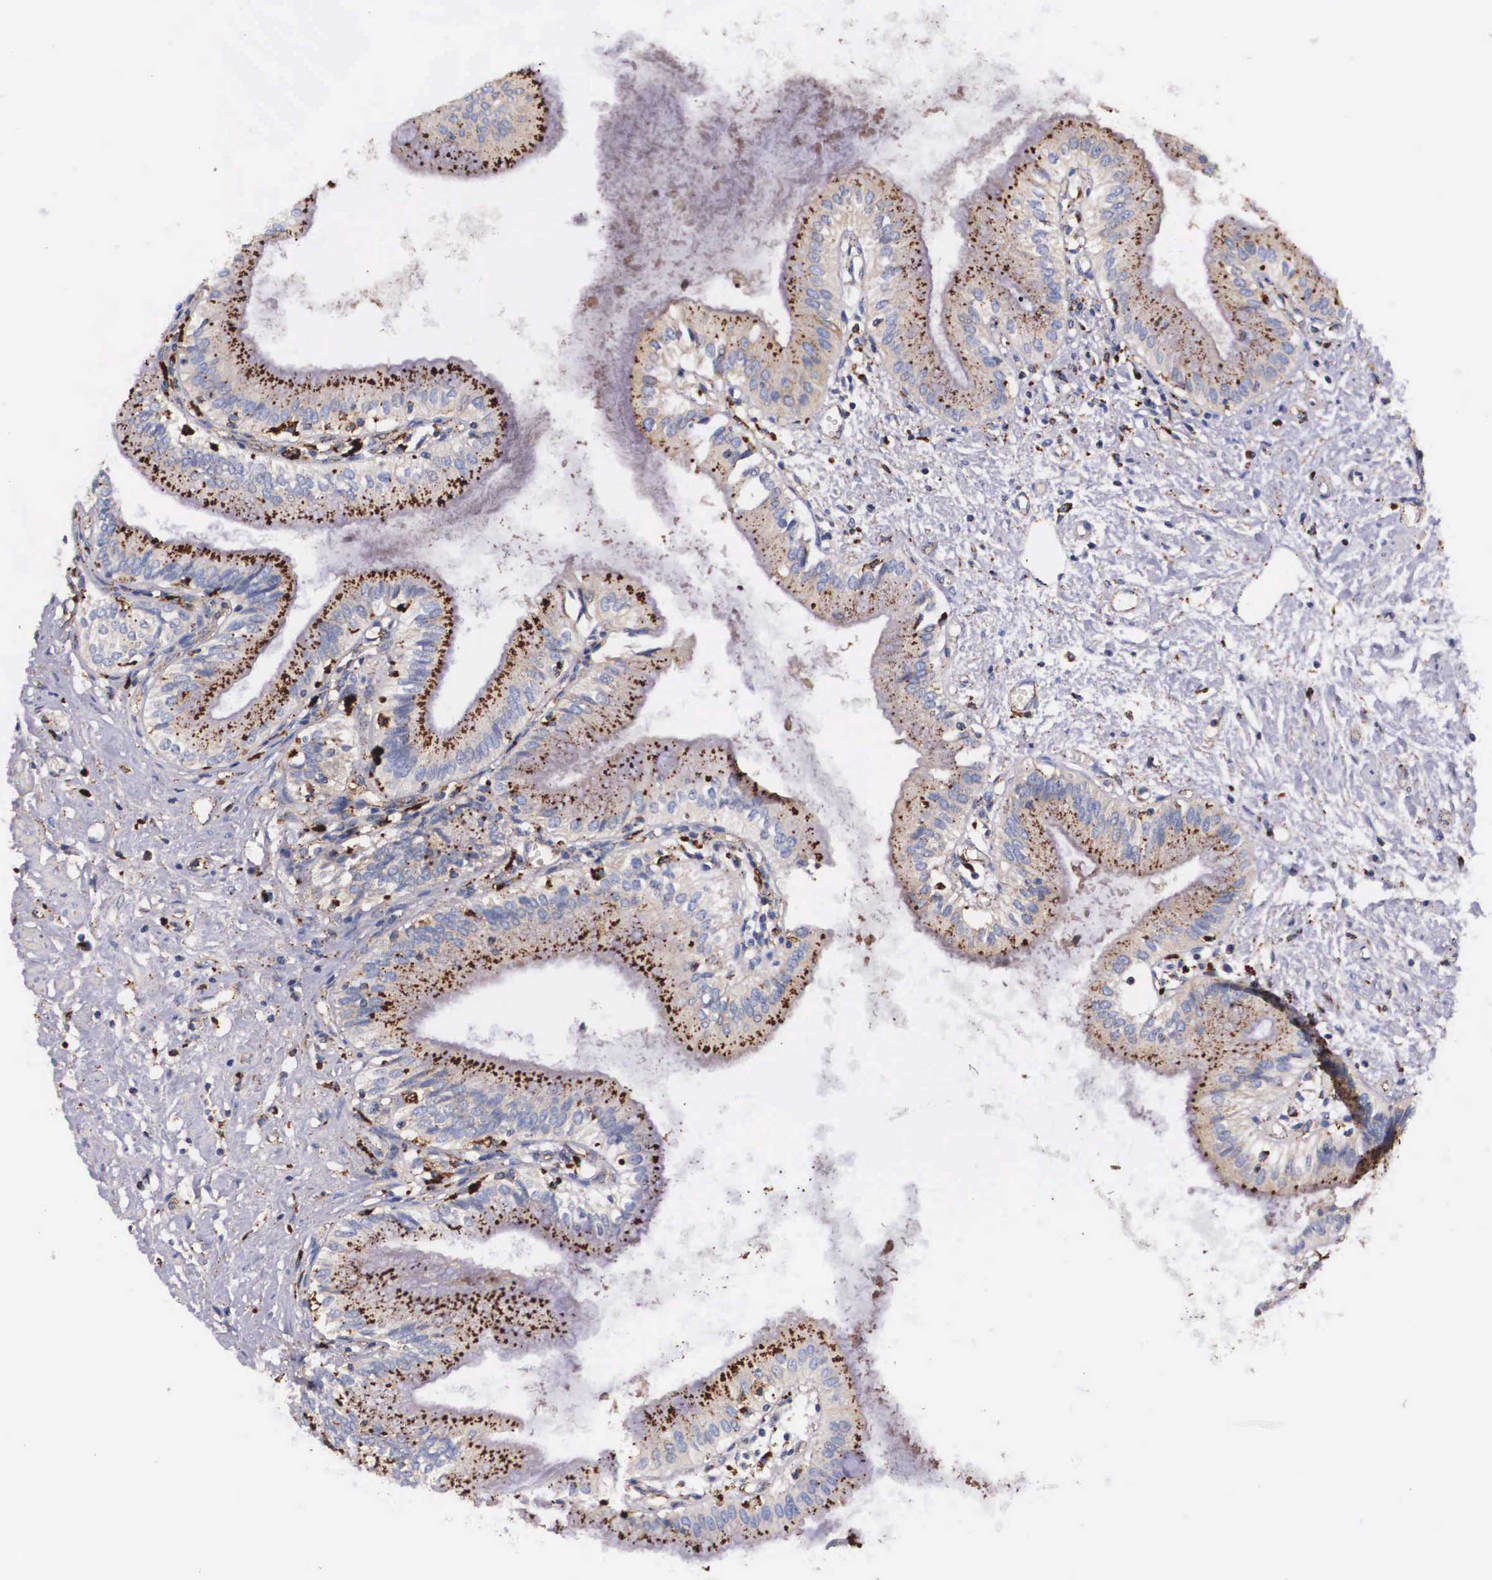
{"staining": {"intensity": "weak", "quantity": ">75%", "location": "cytoplasmic/membranous"}, "tissue": "gallbladder", "cell_type": "Glandular cells", "image_type": "normal", "snomed": [{"axis": "morphology", "description": "Normal tissue, NOS"}, {"axis": "topography", "description": "Gallbladder"}], "caption": "Gallbladder stained with immunohistochemistry (IHC) demonstrates weak cytoplasmic/membranous staining in approximately >75% of glandular cells.", "gene": "NAGA", "patient": {"sex": "male", "age": 58}}